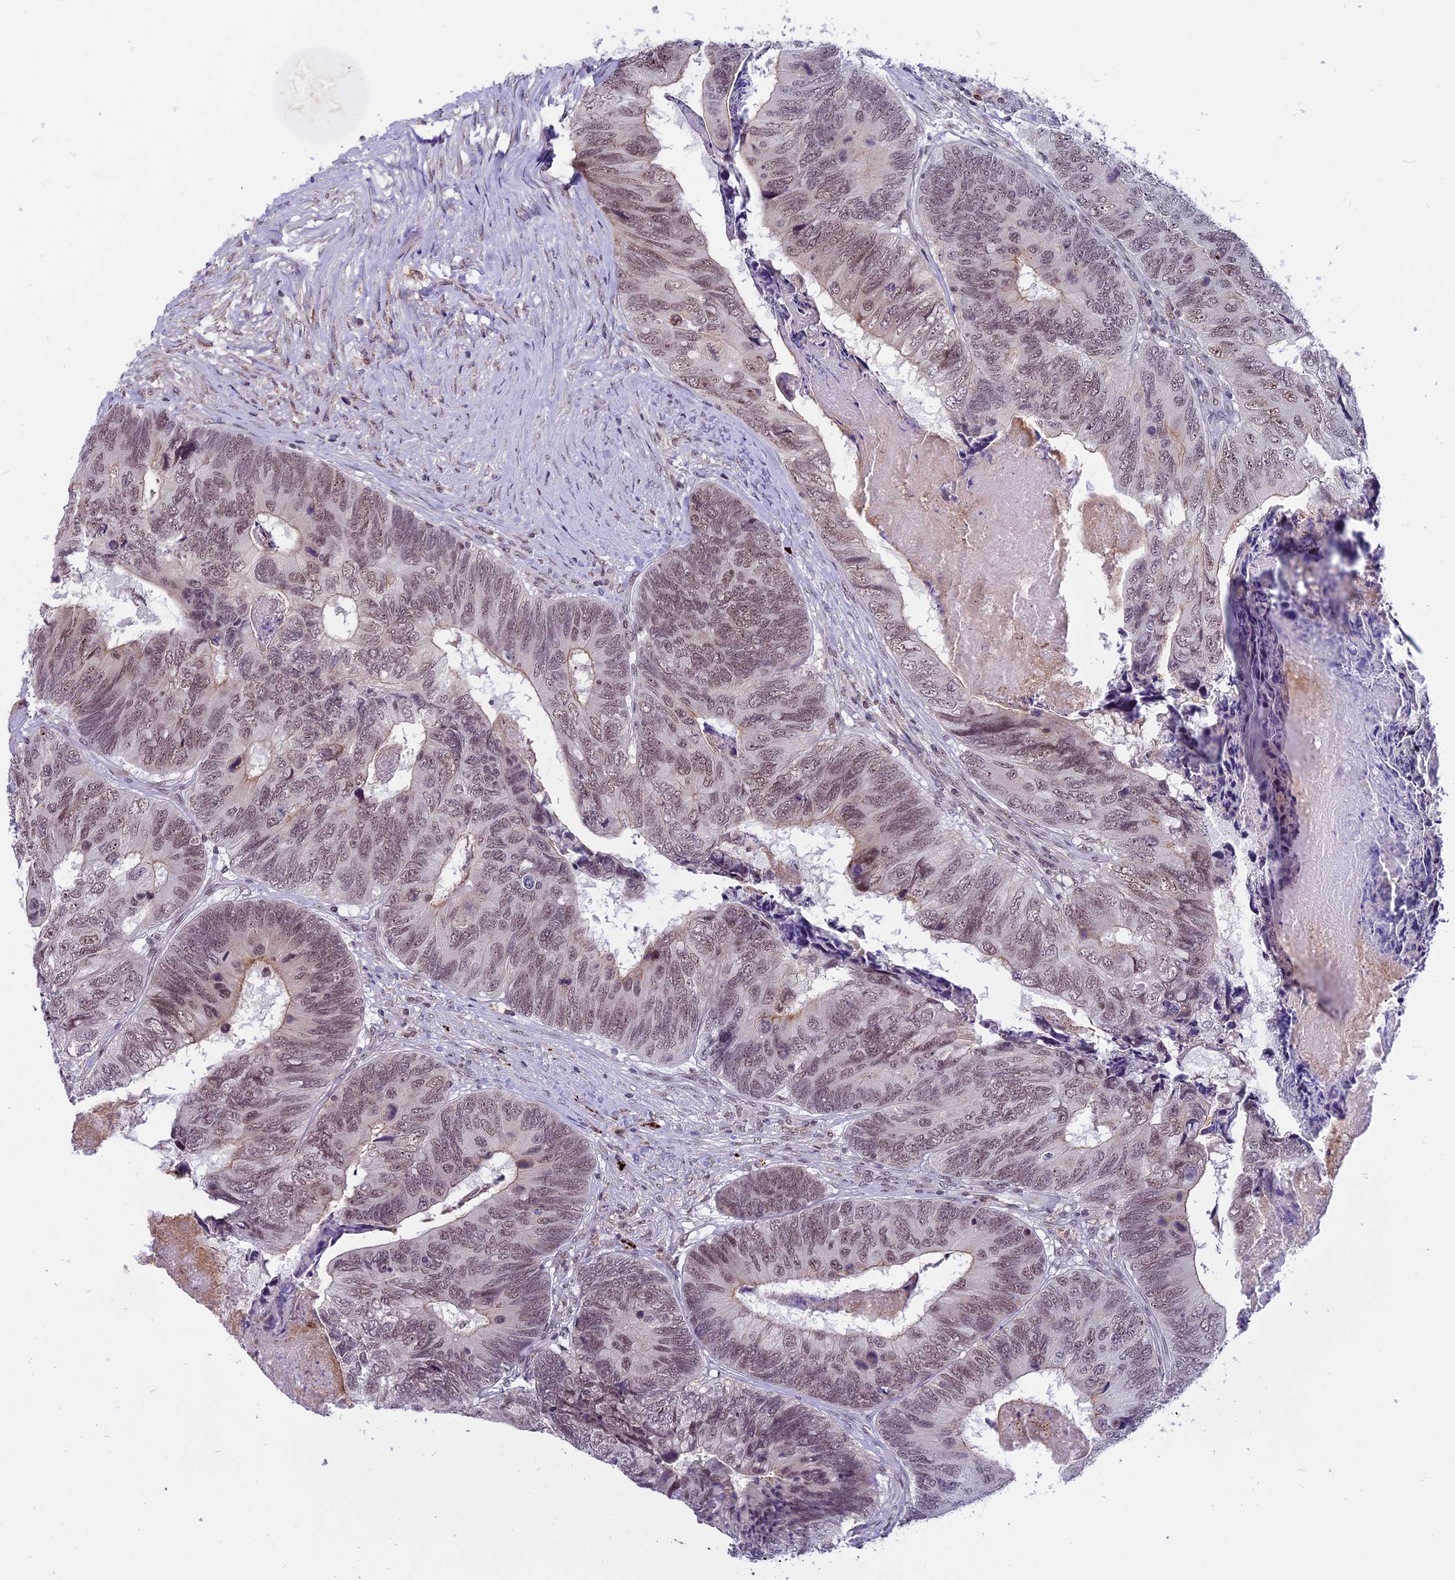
{"staining": {"intensity": "moderate", "quantity": "25%-75%", "location": "nuclear"}, "tissue": "colorectal cancer", "cell_type": "Tumor cells", "image_type": "cancer", "snomed": [{"axis": "morphology", "description": "Adenocarcinoma, NOS"}, {"axis": "topography", "description": "Colon"}], "caption": "This photomicrograph displays immunohistochemistry (IHC) staining of adenocarcinoma (colorectal), with medium moderate nuclear positivity in approximately 25%-75% of tumor cells.", "gene": "TADA3", "patient": {"sex": "female", "age": 67}}